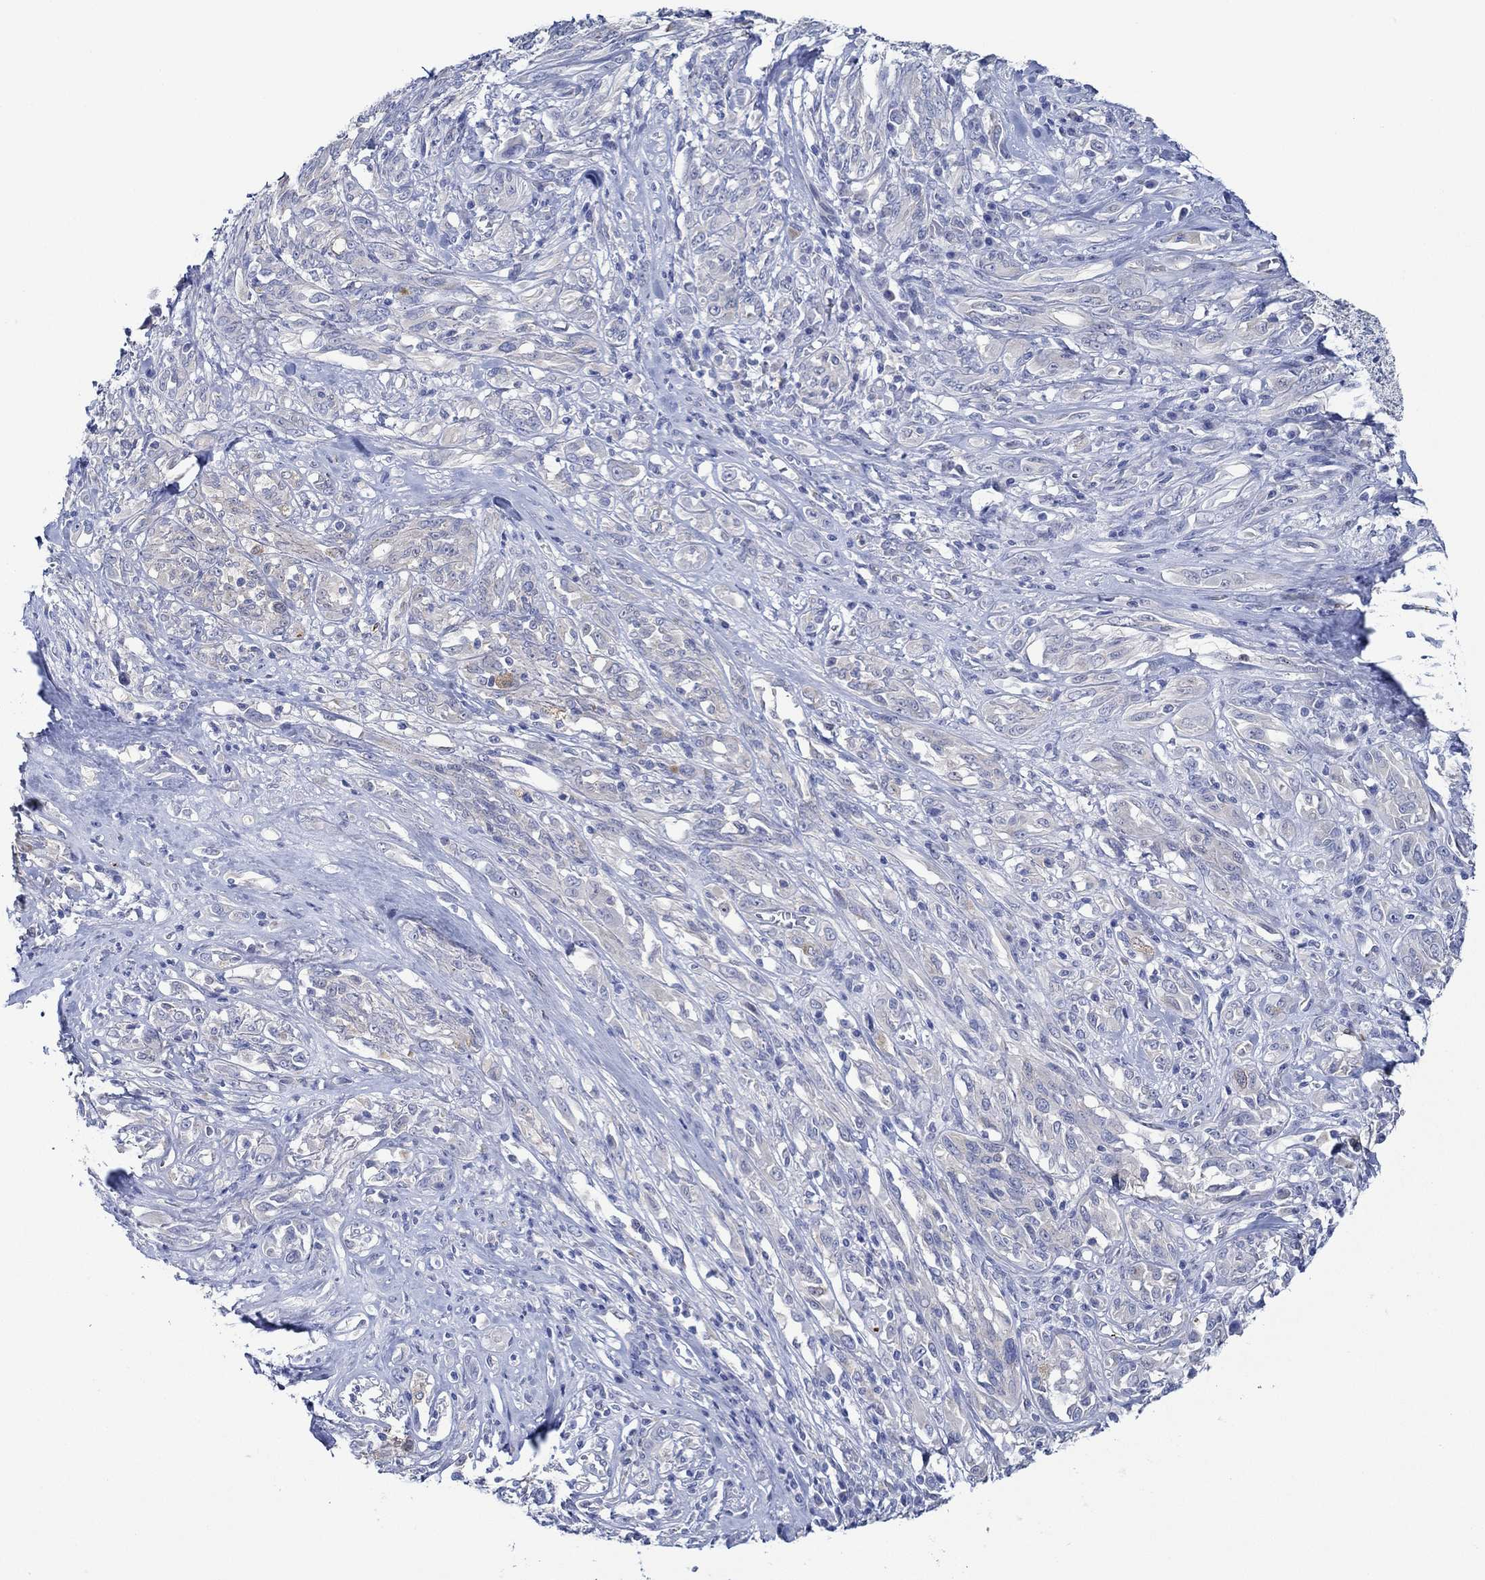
{"staining": {"intensity": "negative", "quantity": "none", "location": "none"}, "tissue": "melanoma", "cell_type": "Tumor cells", "image_type": "cancer", "snomed": [{"axis": "morphology", "description": "Malignant melanoma, NOS"}, {"axis": "topography", "description": "Skin"}], "caption": "There is no significant expression in tumor cells of melanoma.", "gene": "SLC27A3", "patient": {"sex": "female", "age": 91}}